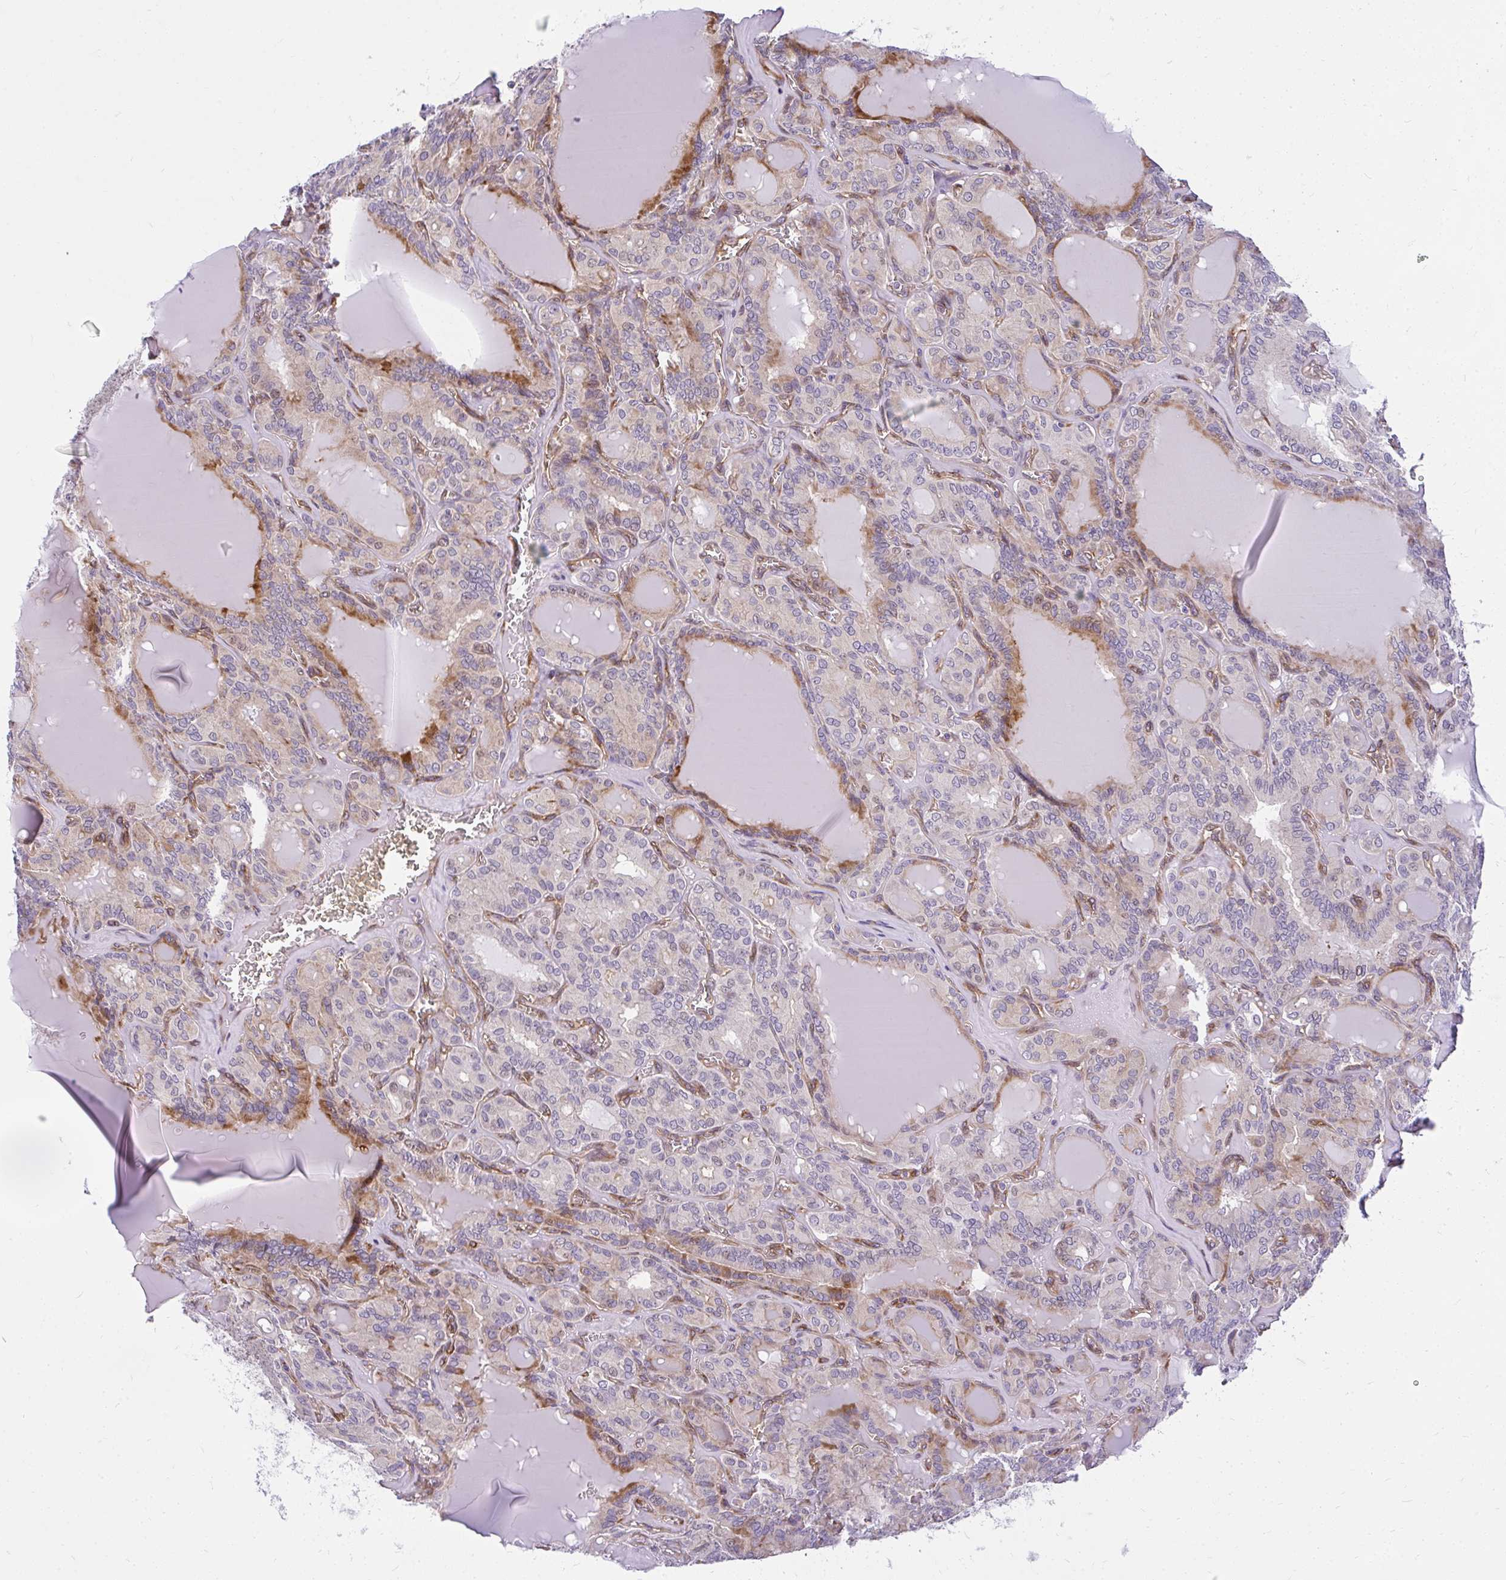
{"staining": {"intensity": "moderate", "quantity": "<25%", "location": "cytoplasmic/membranous"}, "tissue": "thyroid cancer", "cell_type": "Tumor cells", "image_type": "cancer", "snomed": [{"axis": "morphology", "description": "Papillary adenocarcinoma, NOS"}, {"axis": "topography", "description": "Thyroid gland"}], "caption": "Protein expression by IHC reveals moderate cytoplasmic/membranous expression in approximately <25% of tumor cells in thyroid cancer.", "gene": "RSKR", "patient": {"sex": "male", "age": 87}}